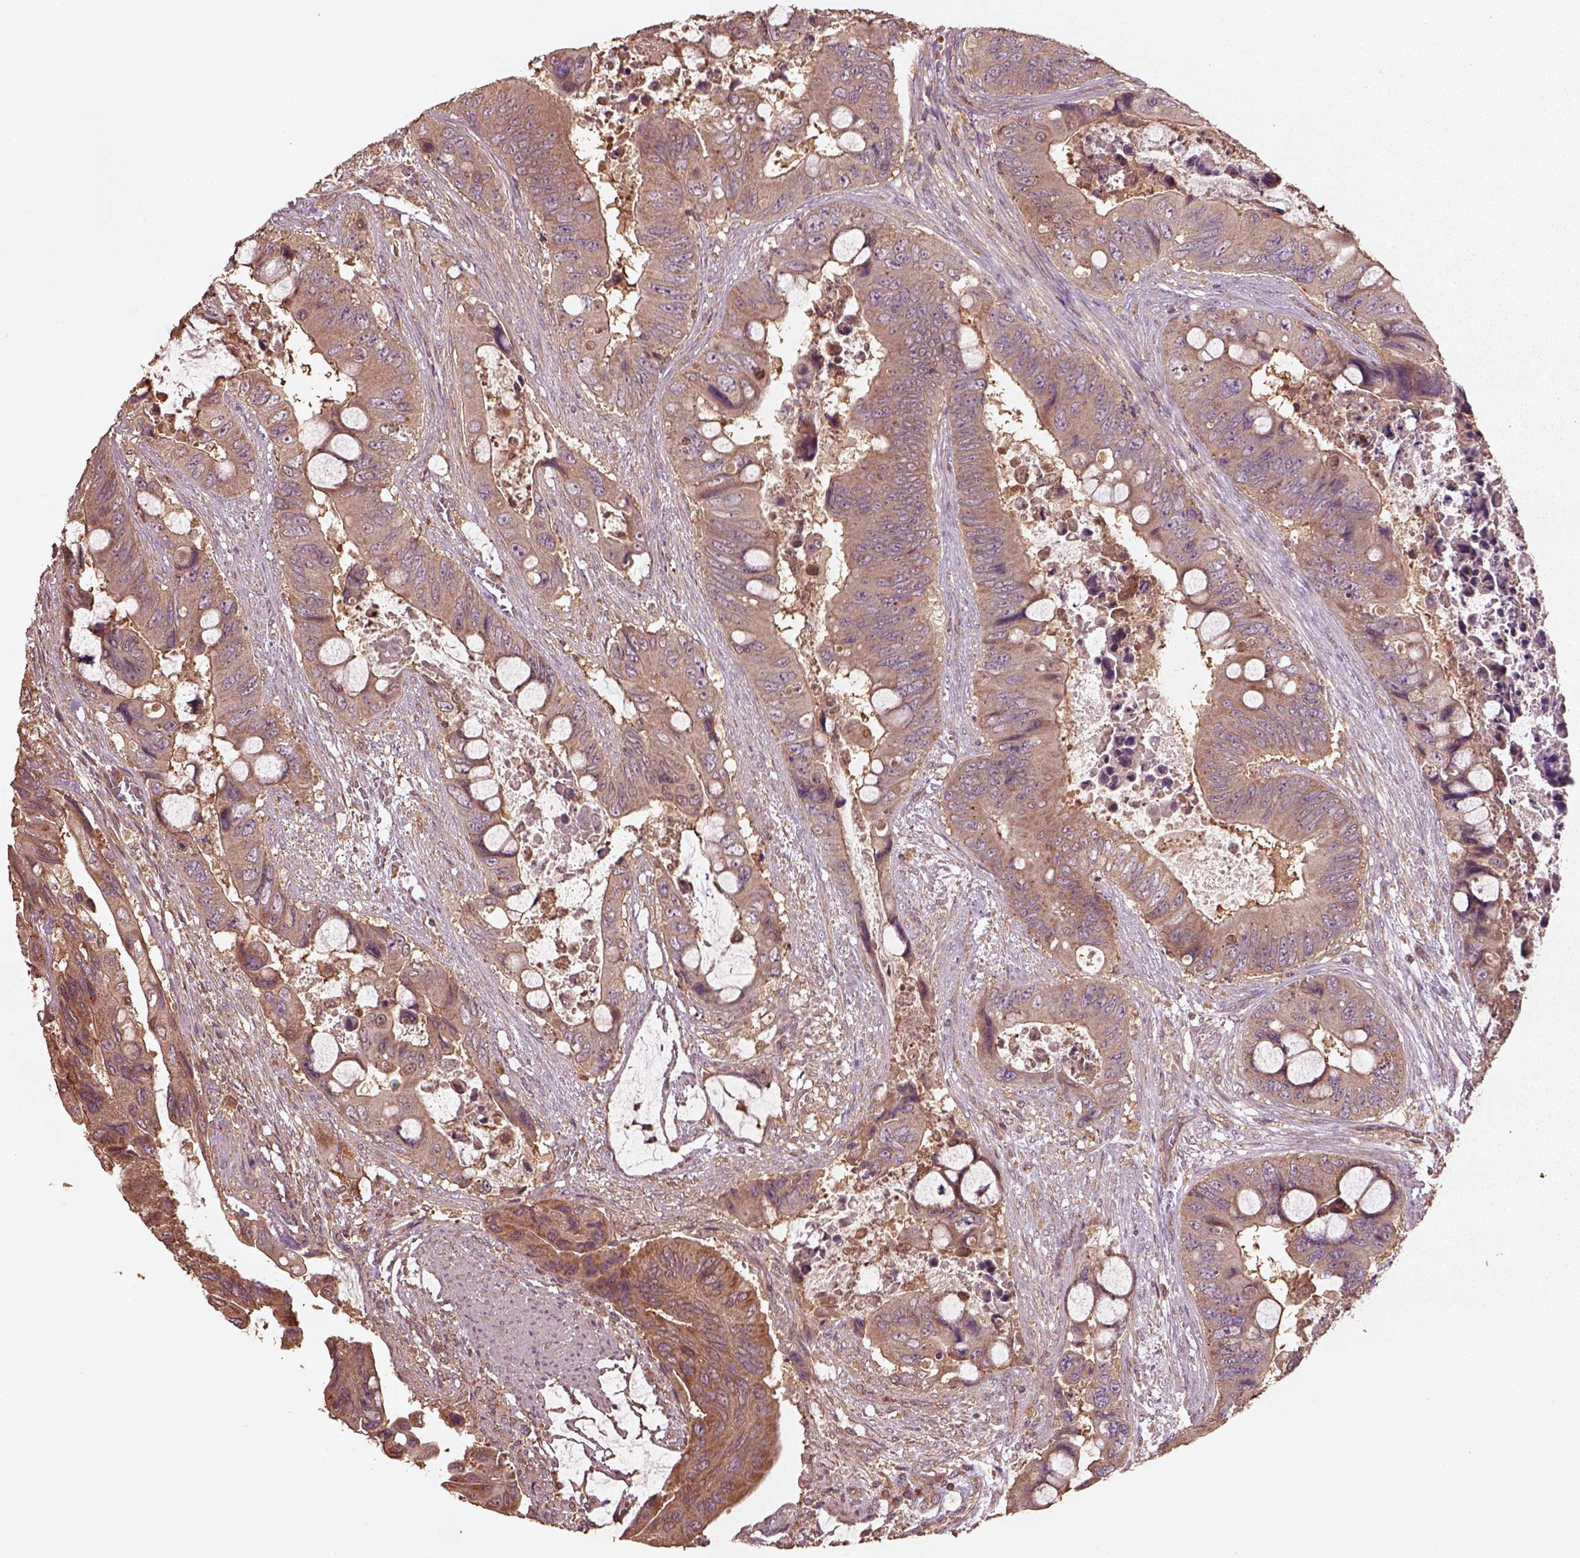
{"staining": {"intensity": "weak", "quantity": ">75%", "location": "cytoplasmic/membranous"}, "tissue": "colorectal cancer", "cell_type": "Tumor cells", "image_type": "cancer", "snomed": [{"axis": "morphology", "description": "Adenocarcinoma, NOS"}, {"axis": "topography", "description": "Rectum"}], "caption": "Protein positivity by IHC reveals weak cytoplasmic/membranous positivity in about >75% of tumor cells in colorectal adenocarcinoma.", "gene": "TRADD", "patient": {"sex": "male", "age": 63}}